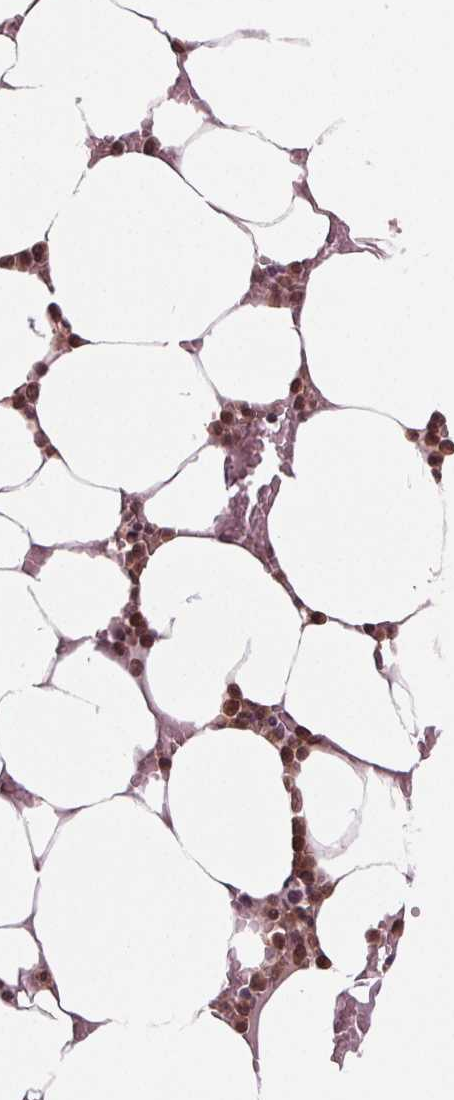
{"staining": {"intensity": "moderate", "quantity": "25%-75%", "location": "cytoplasmic/membranous,nuclear"}, "tissue": "bone marrow", "cell_type": "Hematopoietic cells", "image_type": "normal", "snomed": [{"axis": "morphology", "description": "Normal tissue, NOS"}, {"axis": "topography", "description": "Bone marrow"}], "caption": "The histopathology image demonstrates a brown stain indicating the presence of a protein in the cytoplasmic/membranous,nuclear of hematopoietic cells in bone marrow. Using DAB (3,3'-diaminobenzidine) (brown) and hematoxylin (blue) stains, captured at high magnification using brightfield microscopy.", "gene": "STAT3", "patient": {"sex": "female", "age": 52}}